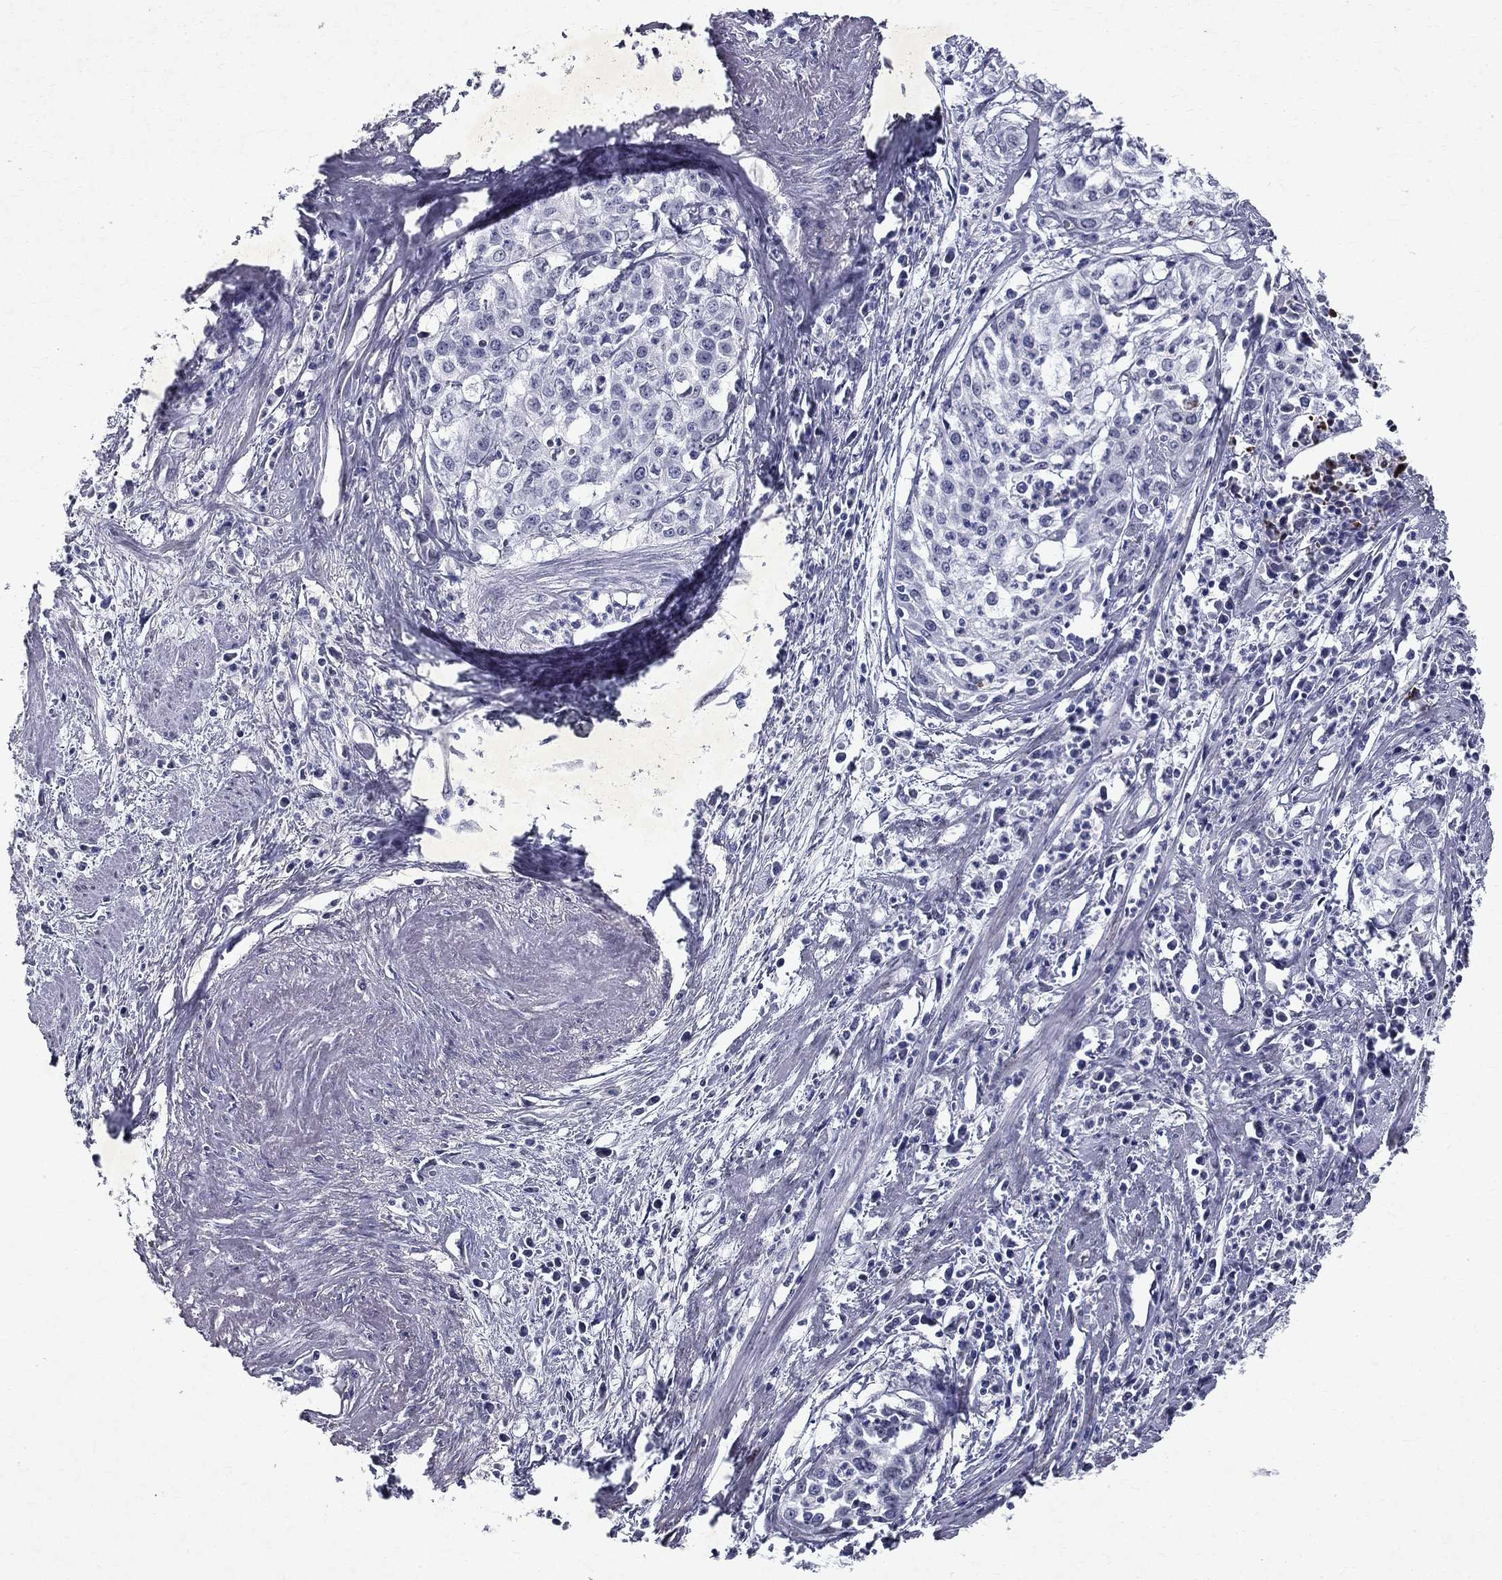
{"staining": {"intensity": "negative", "quantity": "none", "location": "none"}, "tissue": "cervical cancer", "cell_type": "Tumor cells", "image_type": "cancer", "snomed": [{"axis": "morphology", "description": "Squamous cell carcinoma, NOS"}, {"axis": "topography", "description": "Cervix"}], "caption": "Image shows no protein staining in tumor cells of cervical cancer (squamous cell carcinoma) tissue.", "gene": "RBFOX1", "patient": {"sex": "female", "age": 39}}